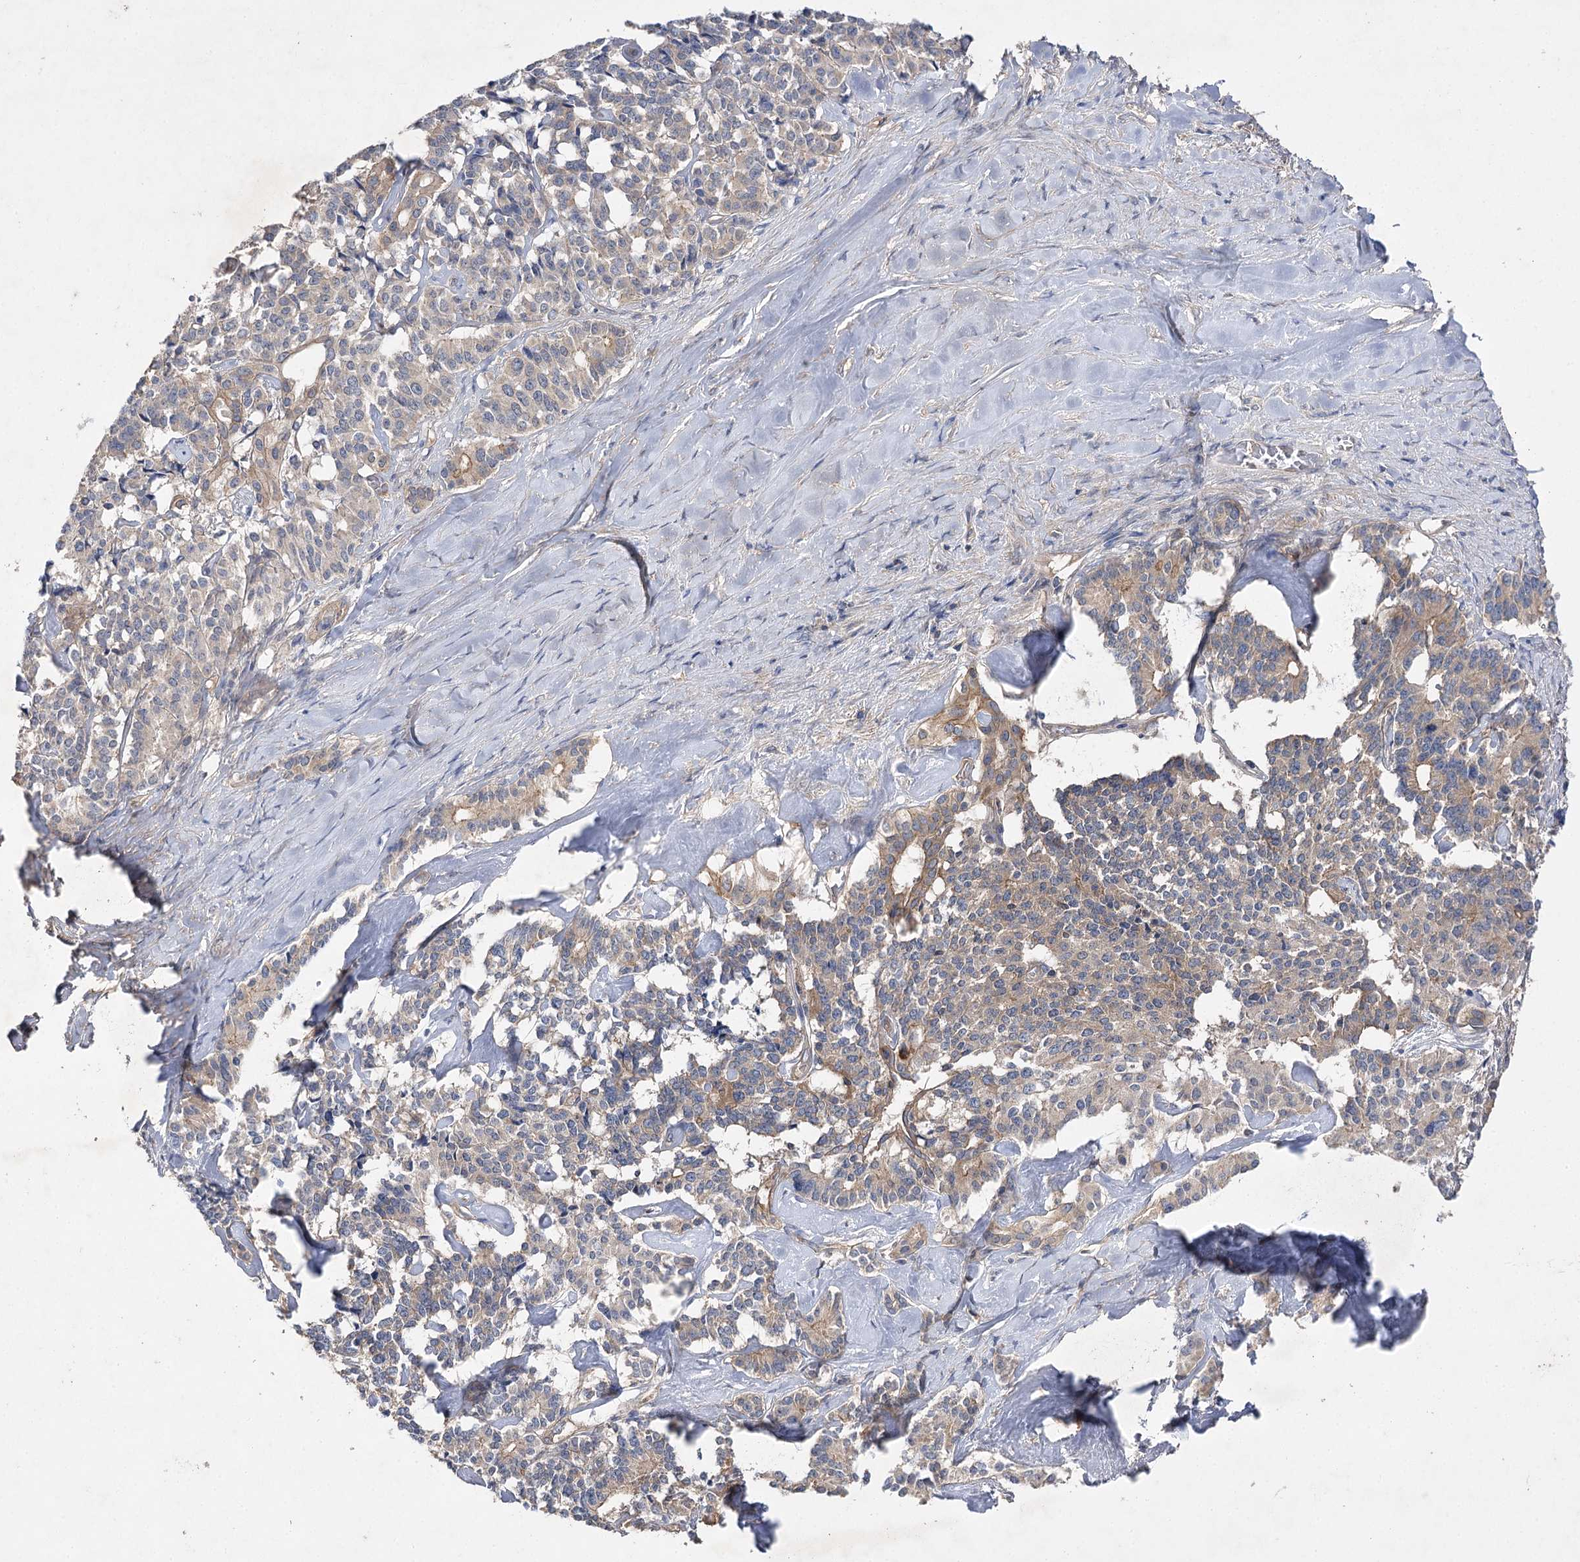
{"staining": {"intensity": "weak", "quantity": "<25%", "location": "cytoplasmic/membranous"}, "tissue": "pancreatic cancer", "cell_type": "Tumor cells", "image_type": "cancer", "snomed": [{"axis": "morphology", "description": "Adenocarcinoma, NOS"}, {"axis": "topography", "description": "Pancreas"}], "caption": "Adenocarcinoma (pancreatic) stained for a protein using immunohistochemistry displays no expression tumor cells.", "gene": "BCR", "patient": {"sex": "female", "age": 74}}